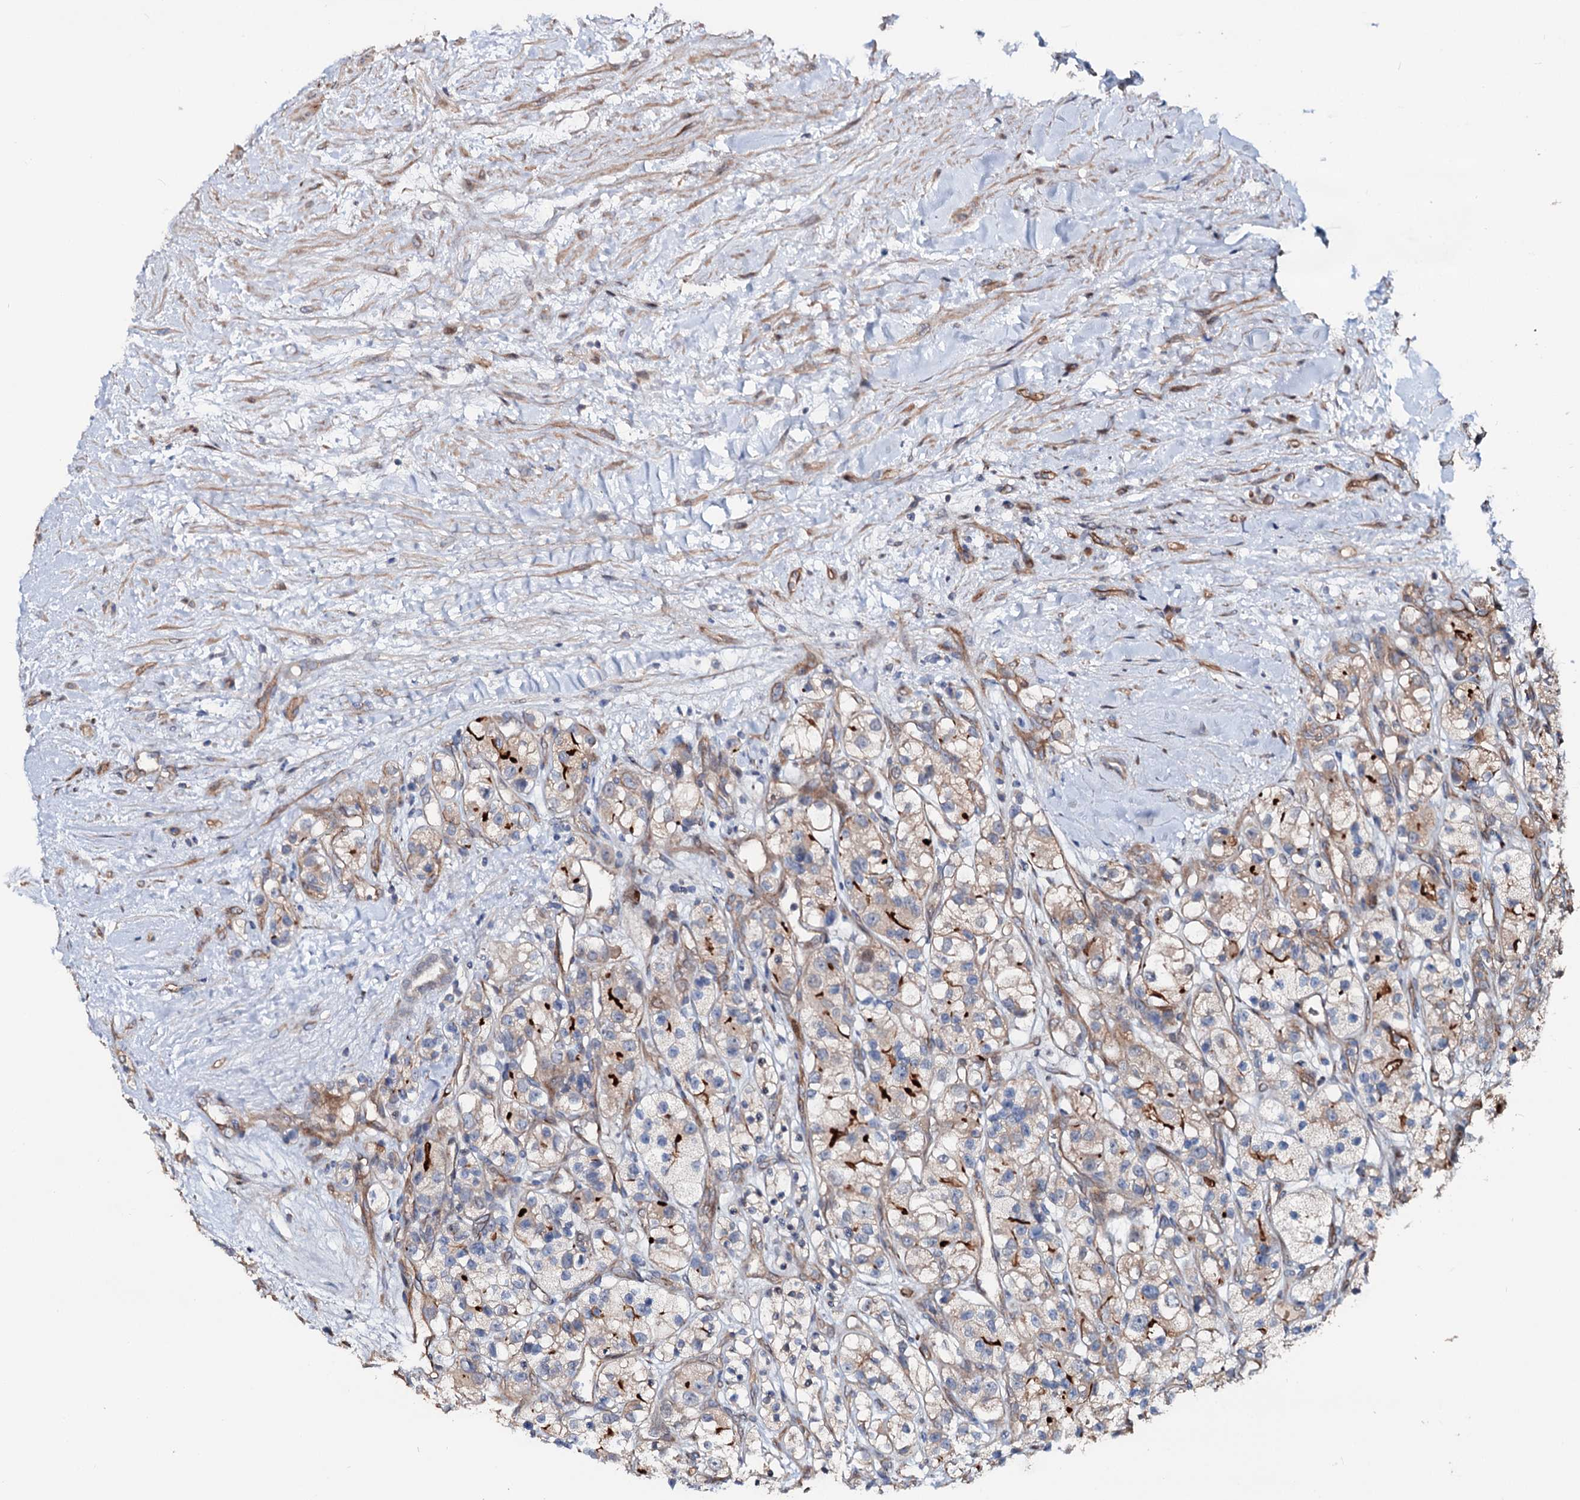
{"staining": {"intensity": "weak", "quantity": "<25%", "location": "cytoplasmic/membranous"}, "tissue": "renal cancer", "cell_type": "Tumor cells", "image_type": "cancer", "snomed": [{"axis": "morphology", "description": "Adenocarcinoma, NOS"}, {"axis": "topography", "description": "Kidney"}], "caption": "Renal adenocarcinoma was stained to show a protein in brown. There is no significant staining in tumor cells. Brightfield microscopy of immunohistochemistry (IHC) stained with DAB (brown) and hematoxylin (blue), captured at high magnification.", "gene": "PTDSS2", "patient": {"sex": "female", "age": 57}}